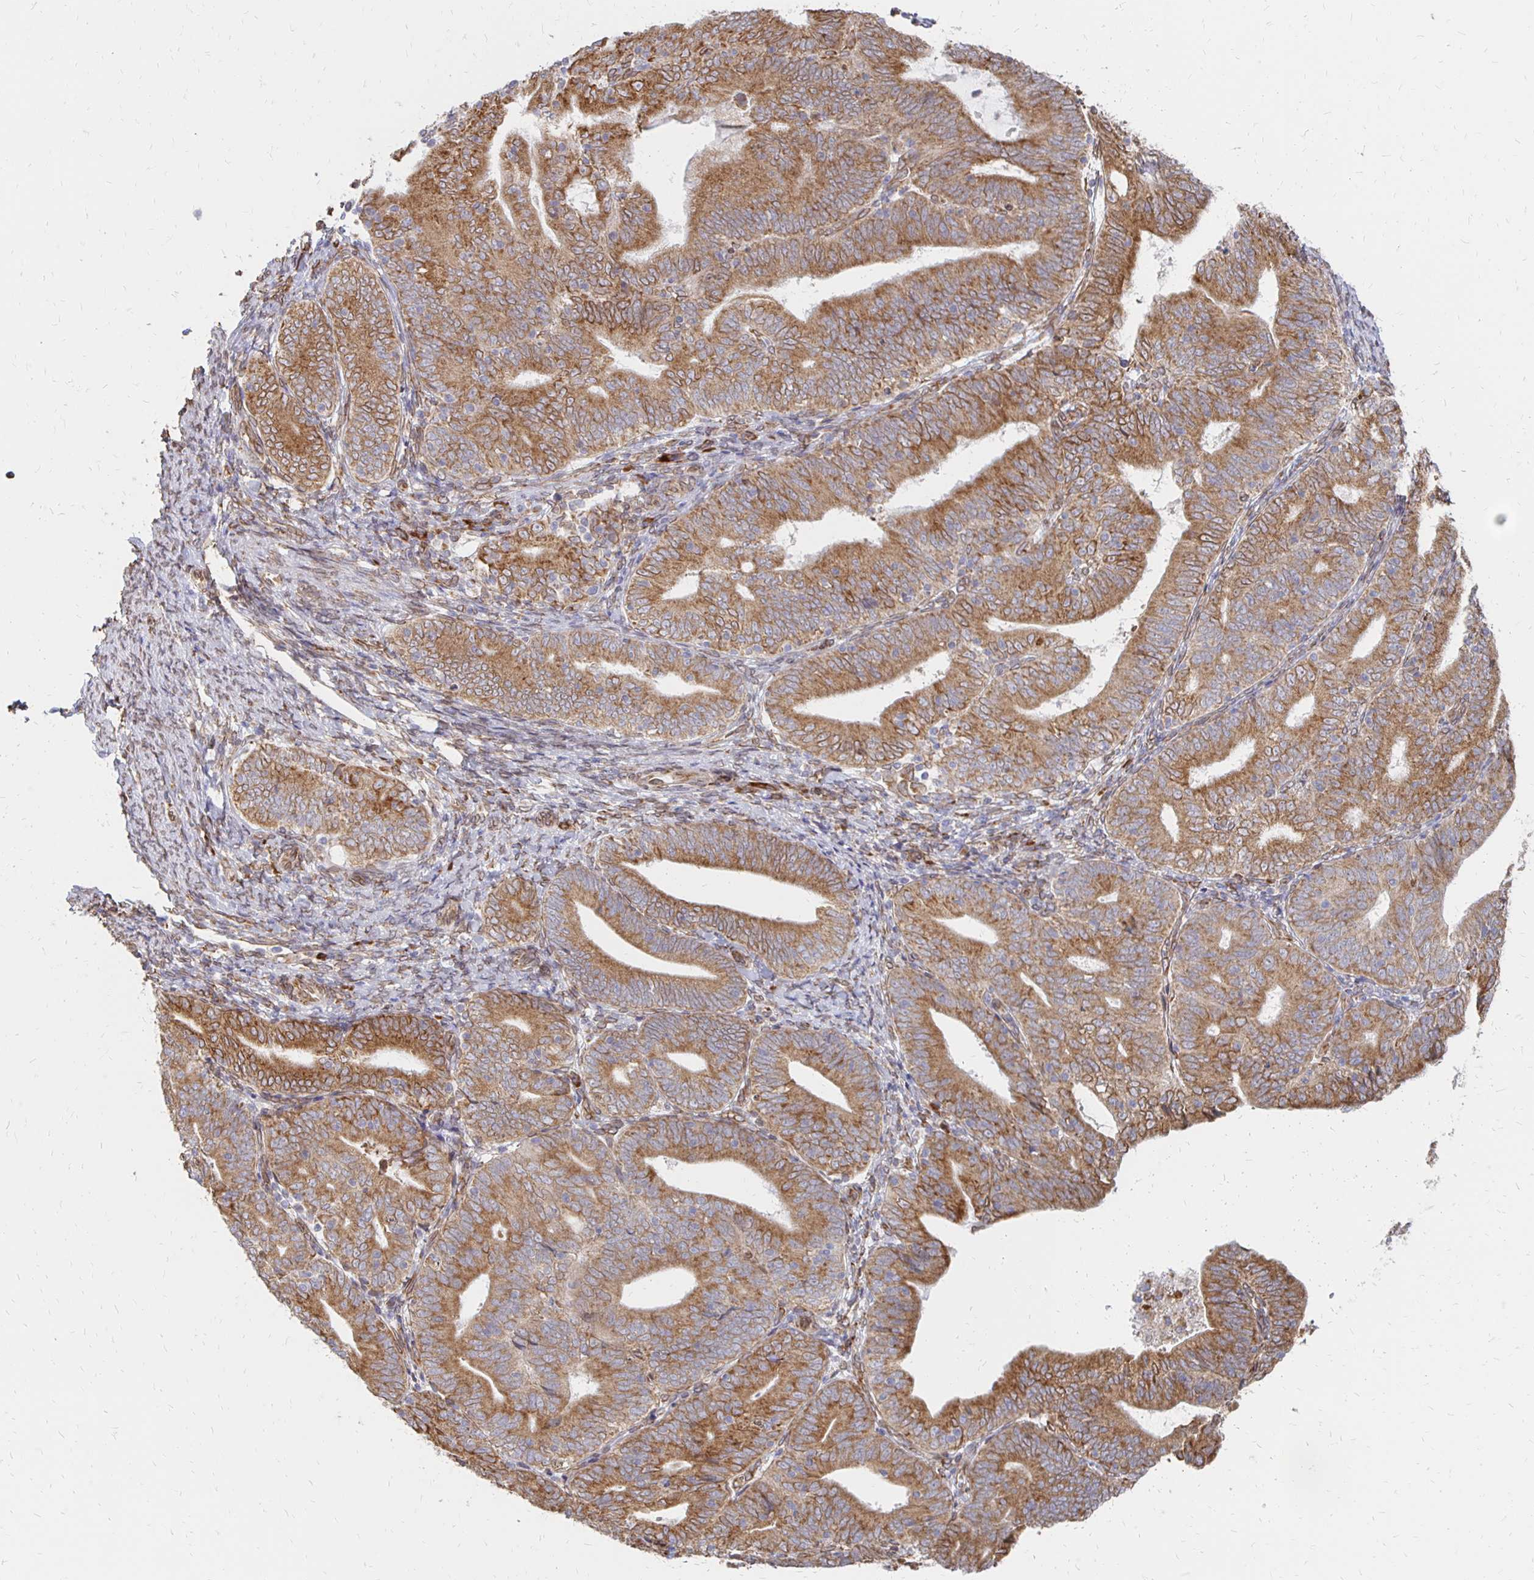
{"staining": {"intensity": "strong", "quantity": ">75%", "location": "cytoplasmic/membranous,nuclear"}, "tissue": "endometrial cancer", "cell_type": "Tumor cells", "image_type": "cancer", "snomed": [{"axis": "morphology", "description": "Adenocarcinoma, NOS"}, {"axis": "topography", "description": "Endometrium"}], "caption": "High-power microscopy captured an immunohistochemistry (IHC) micrograph of adenocarcinoma (endometrial), revealing strong cytoplasmic/membranous and nuclear staining in about >75% of tumor cells.", "gene": "PELI3", "patient": {"sex": "female", "age": 70}}